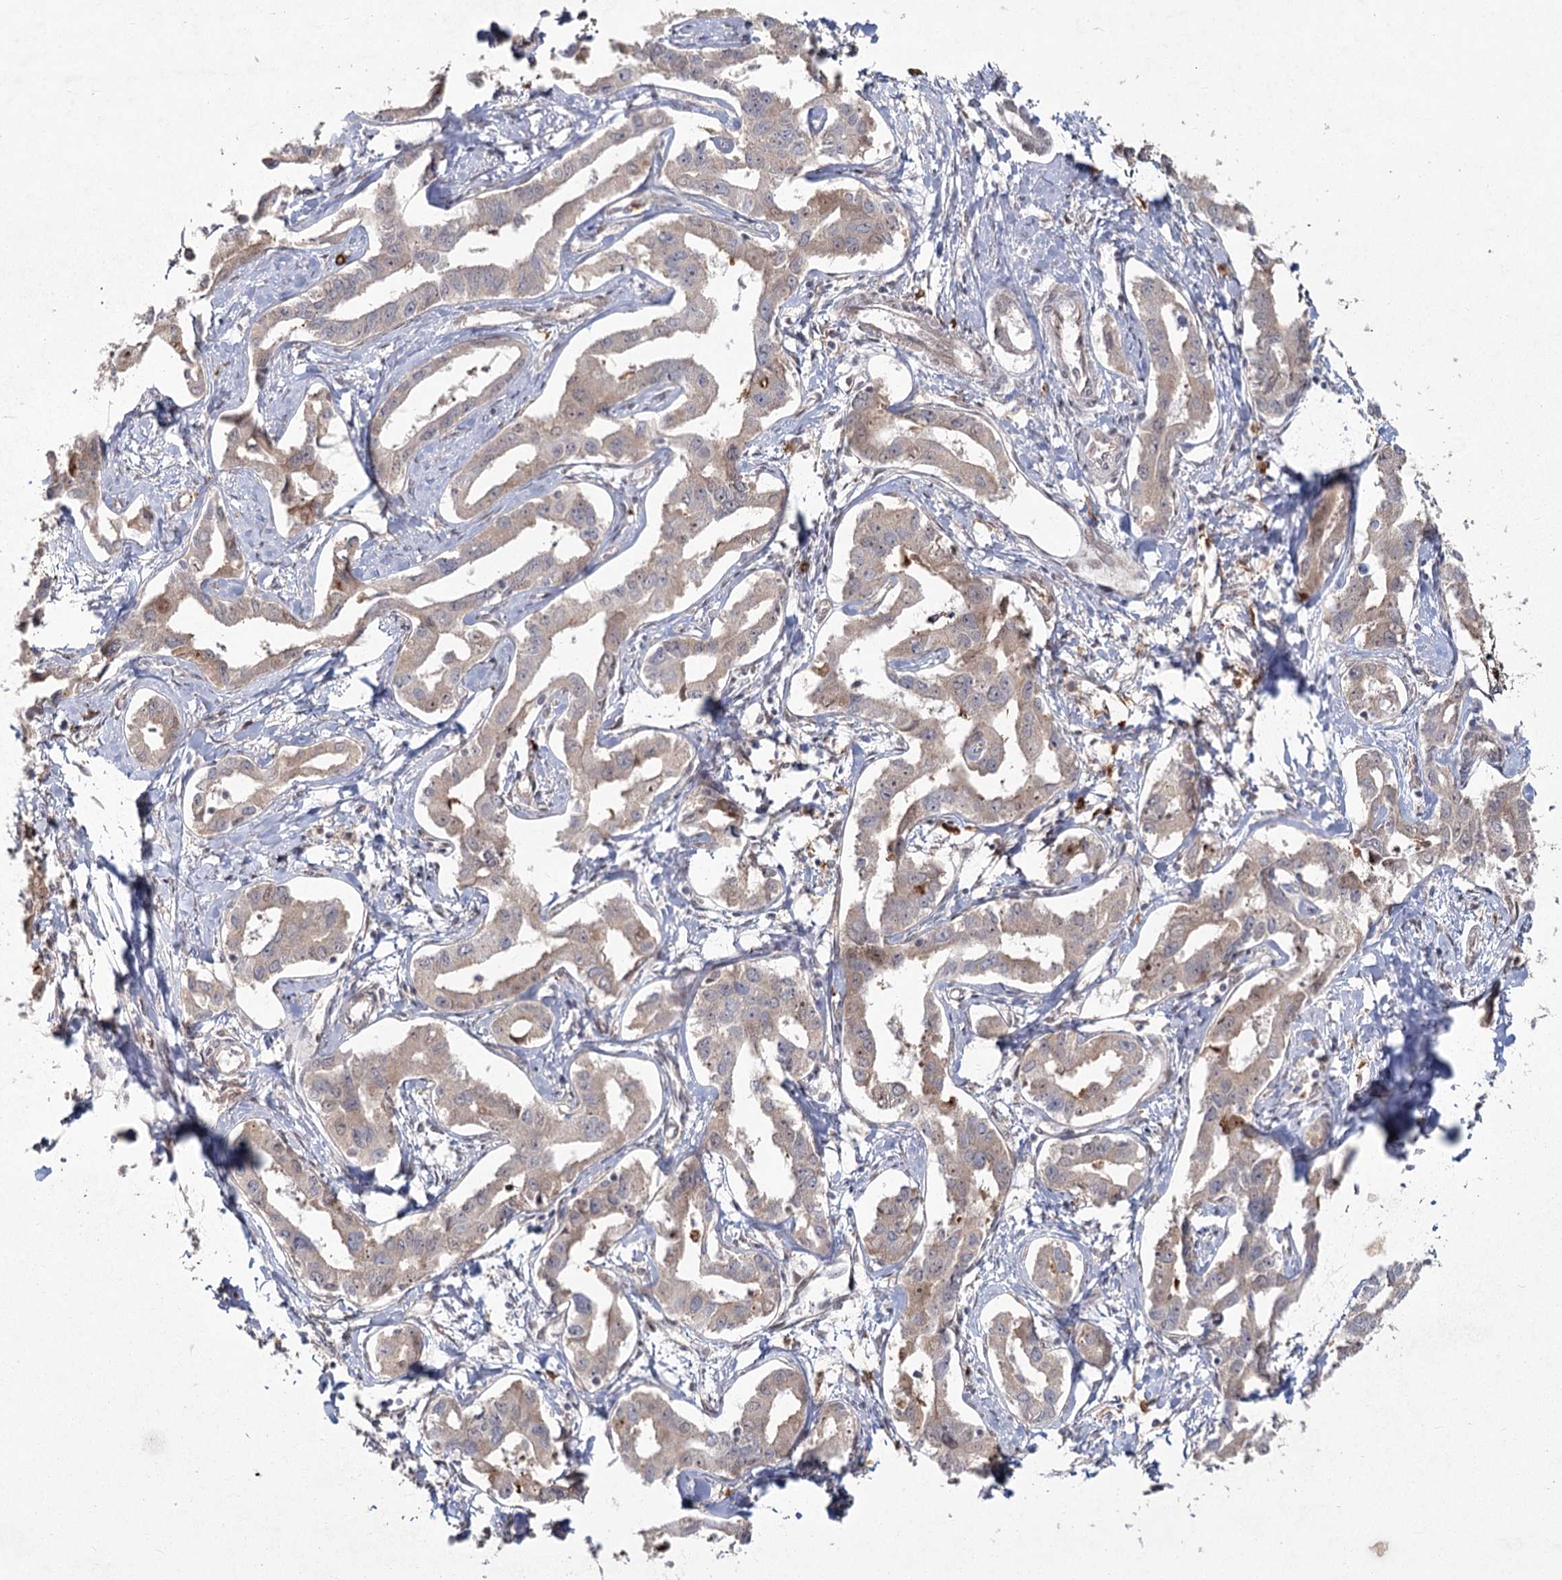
{"staining": {"intensity": "weak", "quantity": "25%-75%", "location": "cytoplasmic/membranous"}, "tissue": "liver cancer", "cell_type": "Tumor cells", "image_type": "cancer", "snomed": [{"axis": "morphology", "description": "Cholangiocarcinoma"}, {"axis": "topography", "description": "Liver"}], "caption": "Liver cancer (cholangiocarcinoma) stained with a brown dye shows weak cytoplasmic/membranous positive positivity in about 25%-75% of tumor cells.", "gene": "AP2M1", "patient": {"sex": "male", "age": 59}}